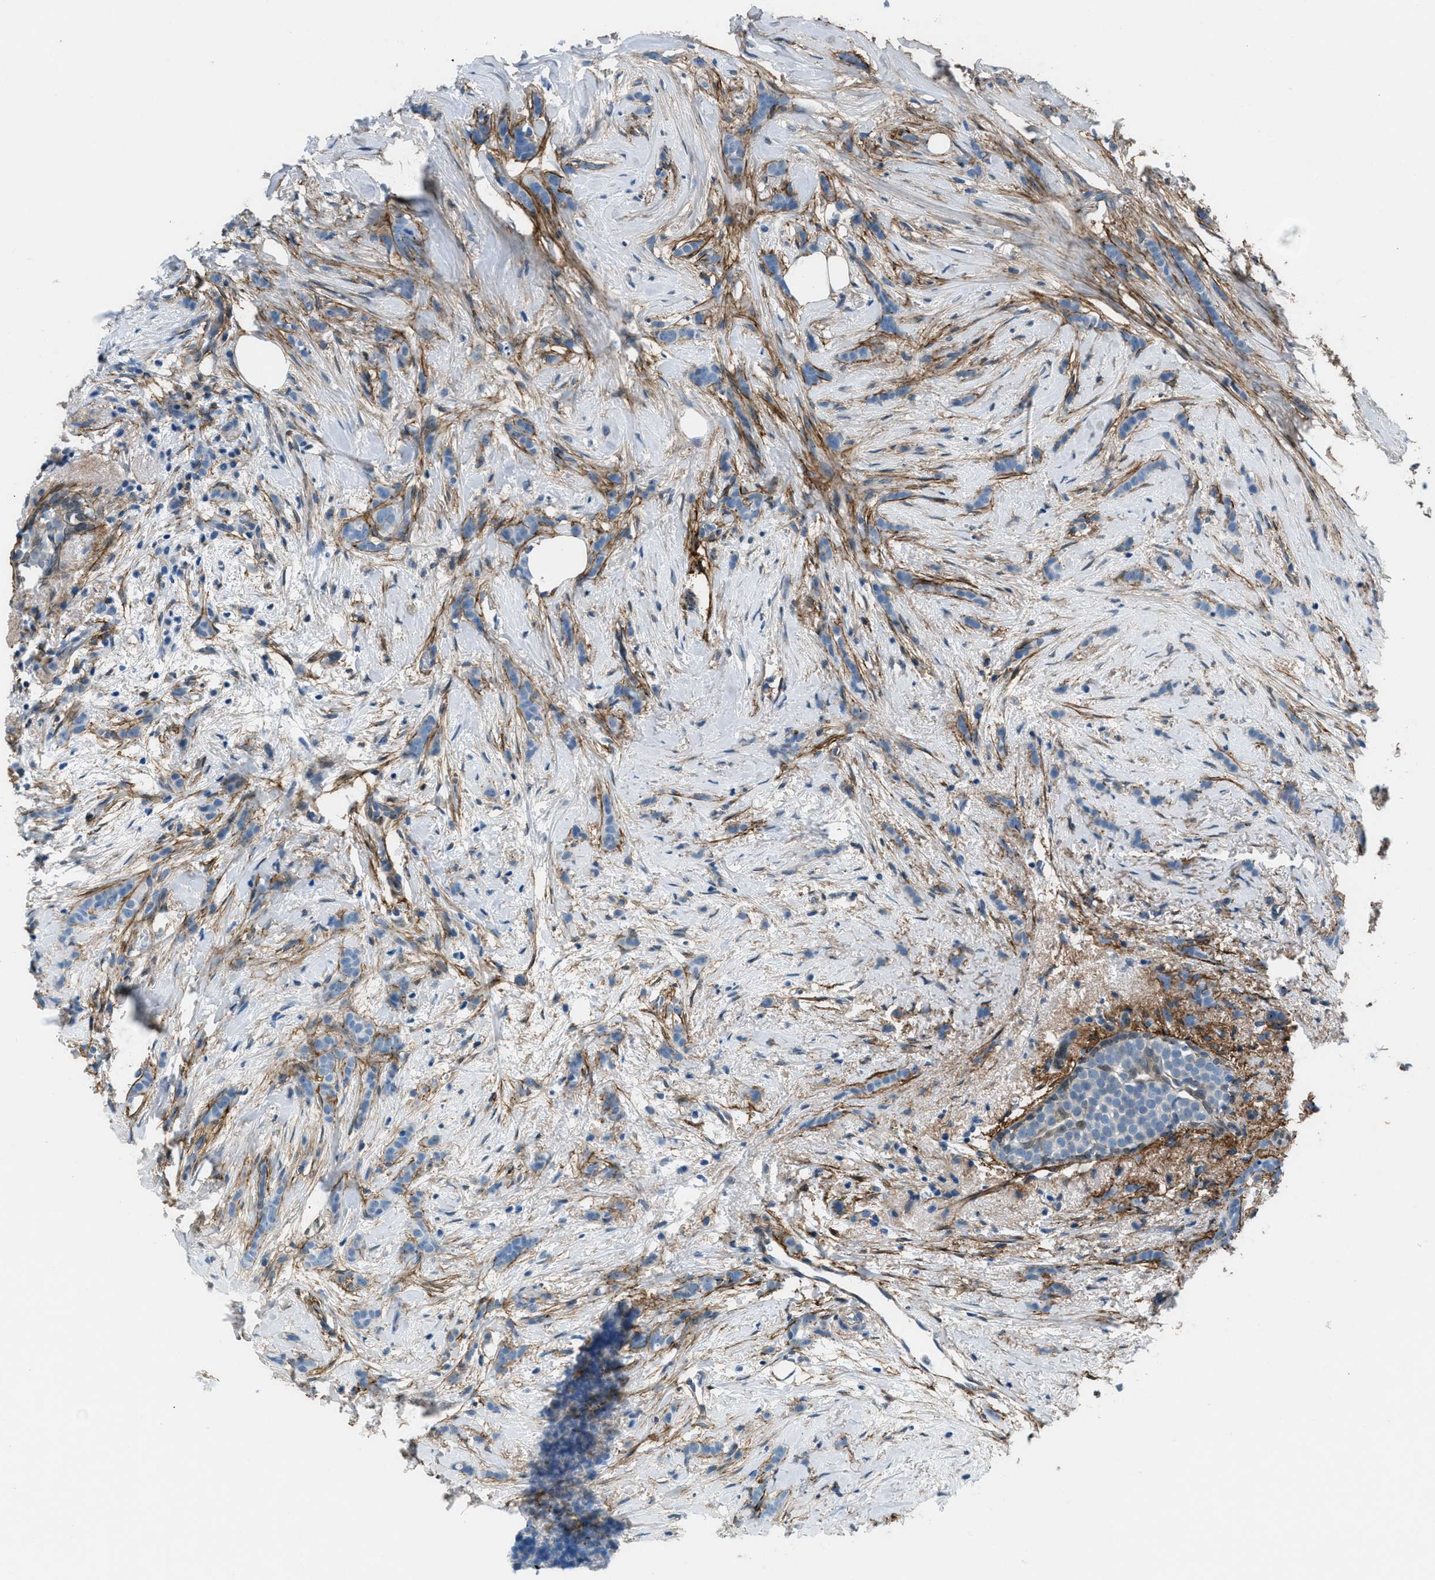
{"staining": {"intensity": "negative", "quantity": "none", "location": "none"}, "tissue": "breast cancer", "cell_type": "Tumor cells", "image_type": "cancer", "snomed": [{"axis": "morphology", "description": "Lobular carcinoma, in situ"}, {"axis": "morphology", "description": "Lobular carcinoma"}, {"axis": "topography", "description": "Breast"}], "caption": "IHC of human lobular carcinoma in situ (breast) reveals no positivity in tumor cells.", "gene": "FBN1", "patient": {"sex": "female", "age": 41}}